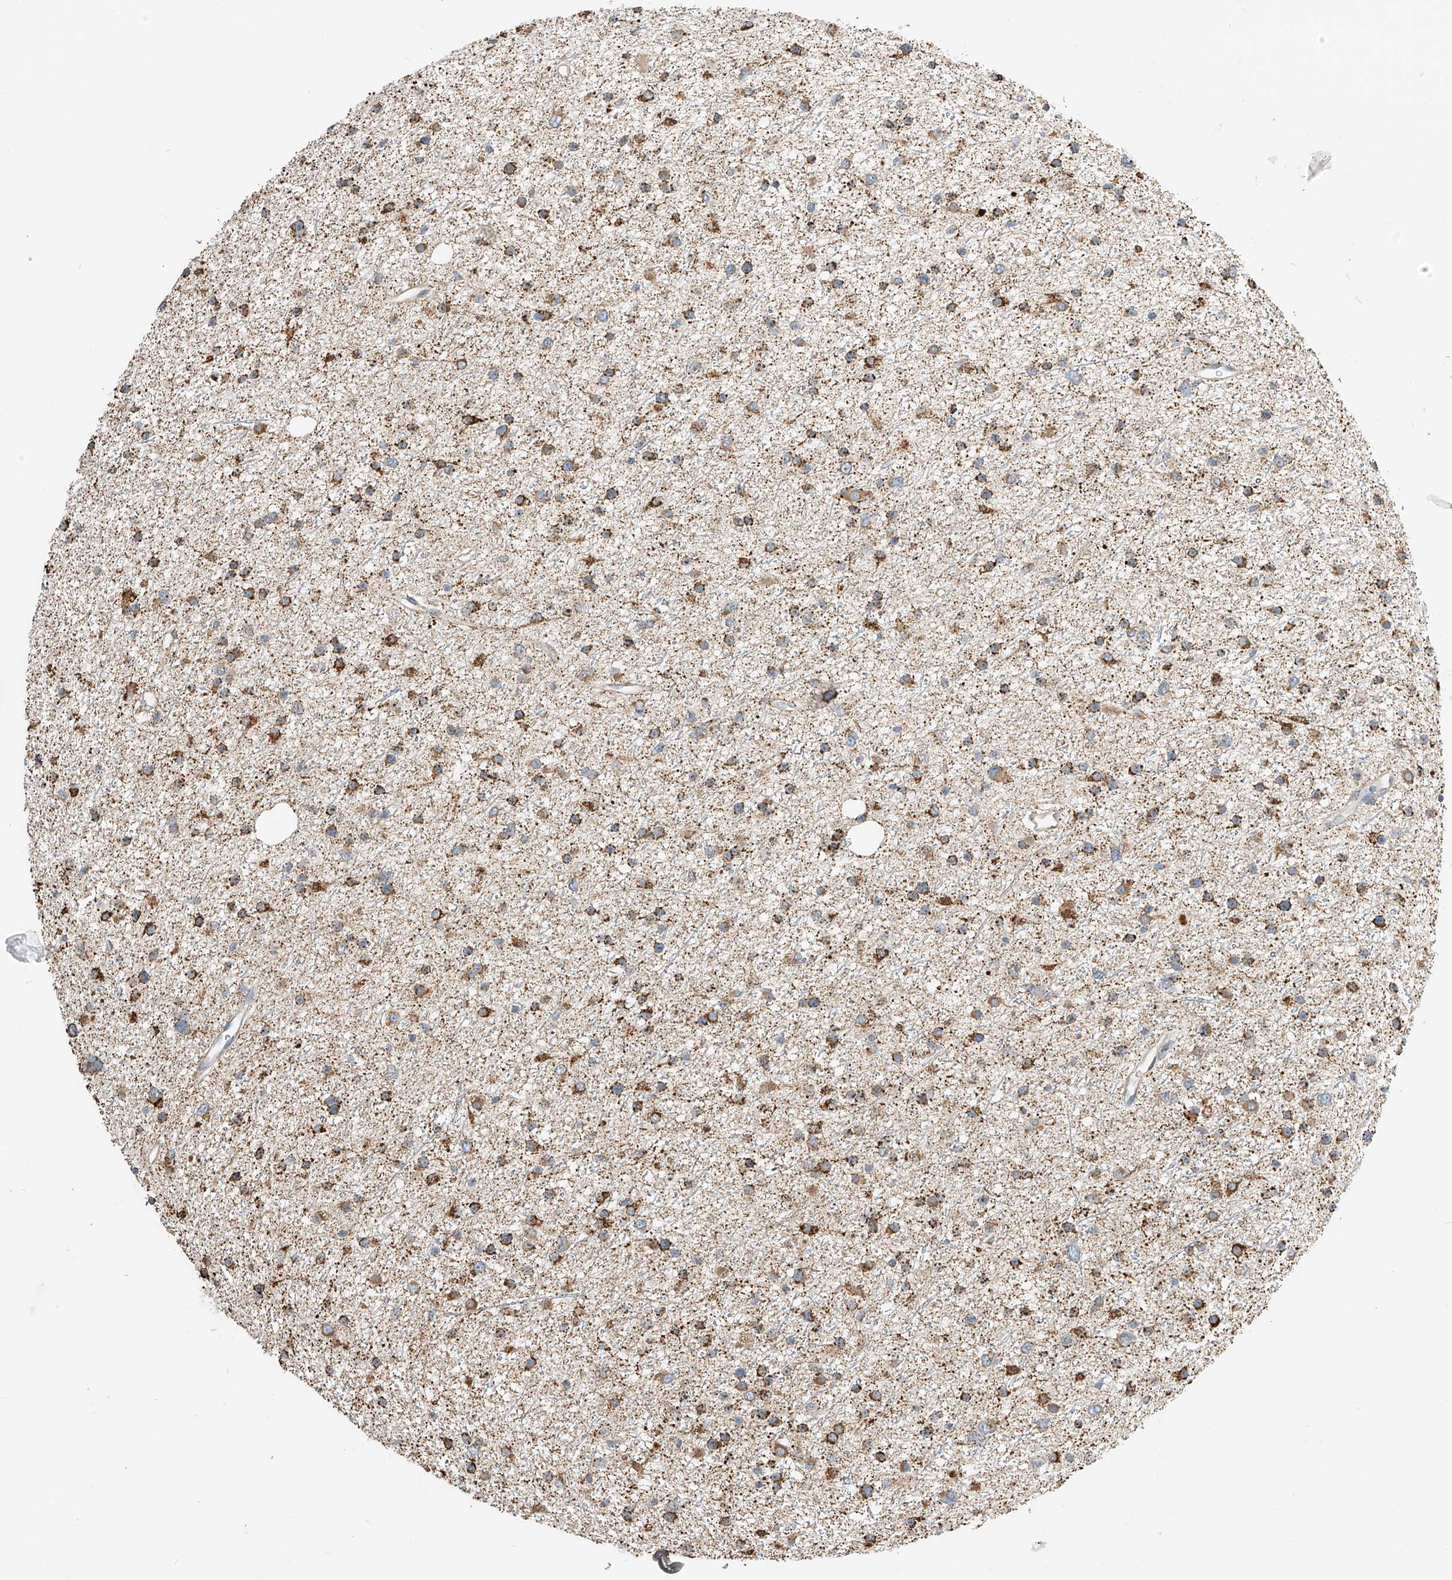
{"staining": {"intensity": "moderate", "quantity": "25%-75%", "location": "cytoplasmic/membranous"}, "tissue": "glioma", "cell_type": "Tumor cells", "image_type": "cancer", "snomed": [{"axis": "morphology", "description": "Glioma, malignant, Low grade"}, {"axis": "topography", "description": "Cerebral cortex"}], "caption": "Approximately 25%-75% of tumor cells in glioma exhibit moderate cytoplasmic/membranous protein staining as visualized by brown immunohistochemical staining.", "gene": "YIPF7", "patient": {"sex": "female", "age": 39}}